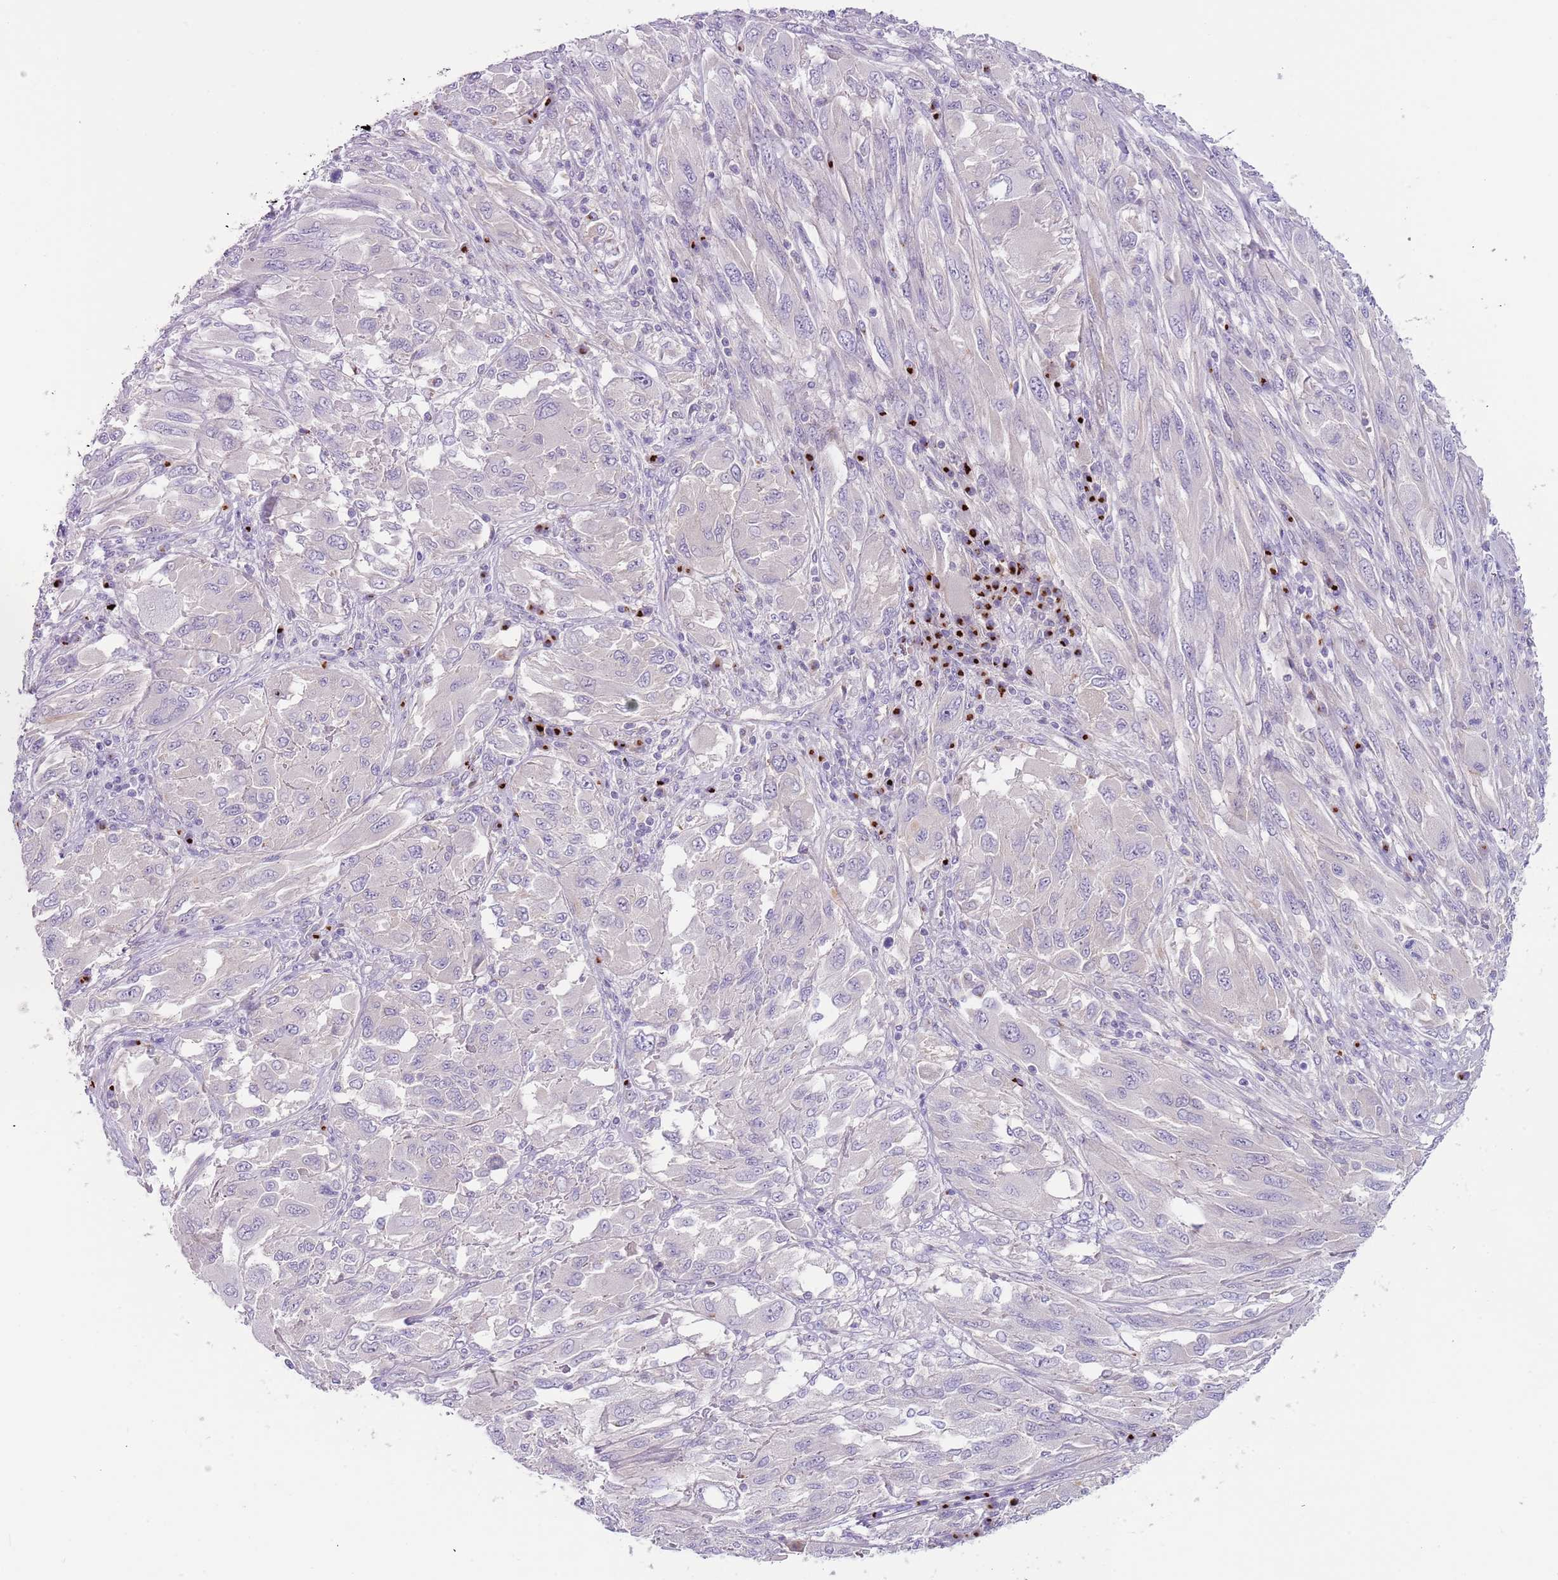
{"staining": {"intensity": "negative", "quantity": "none", "location": "none"}, "tissue": "melanoma", "cell_type": "Tumor cells", "image_type": "cancer", "snomed": [{"axis": "morphology", "description": "Malignant melanoma, NOS"}, {"axis": "topography", "description": "Skin"}], "caption": "High power microscopy histopathology image of an immunohistochemistry (IHC) photomicrograph of melanoma, revealing no significant positivity in tumor cells.", "gene": "C2CD3", "patient": {"sex": "female", "age": 91}}